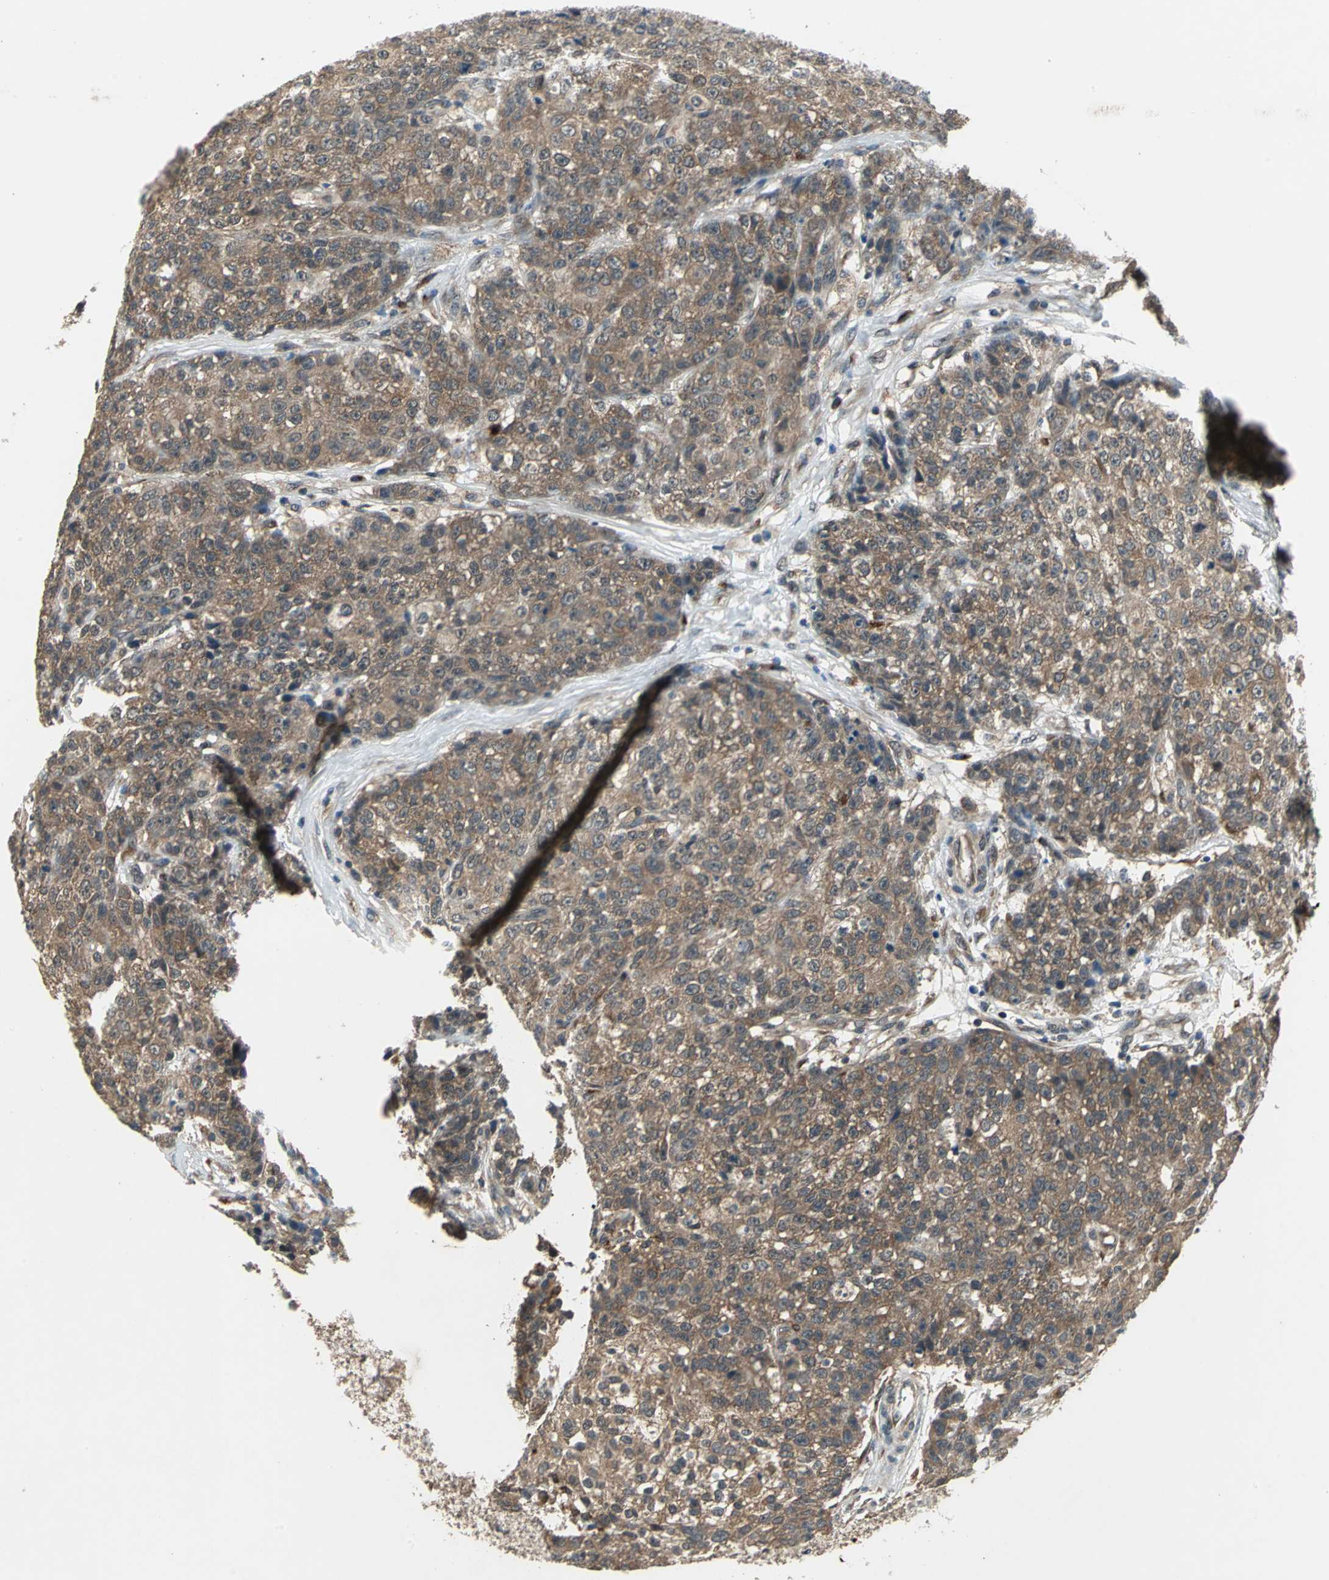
{"staining": {"intensity": "moderate", "quantity": ">75%", "location": "cytoplasmic/membranous"}, "tissue": "ovarian cancer", "cell_type": "Tumor cells", "image_type": "cancer", "snomed": [{"axis": "morphology", "description": "Carcinoma, endometroid"}, {"axis": "topography", "description": "Ovary"}], "caption": "Immunohistochemistry (DAB (3,3'-diaminobenzidine)) staining of ovarian cancer shows moderate cytoplasmic/membranous protein positivity in about >75% of tumor cells.", "gene": "NFKBIE", "patient": {"sex": "female", "age": 42}}